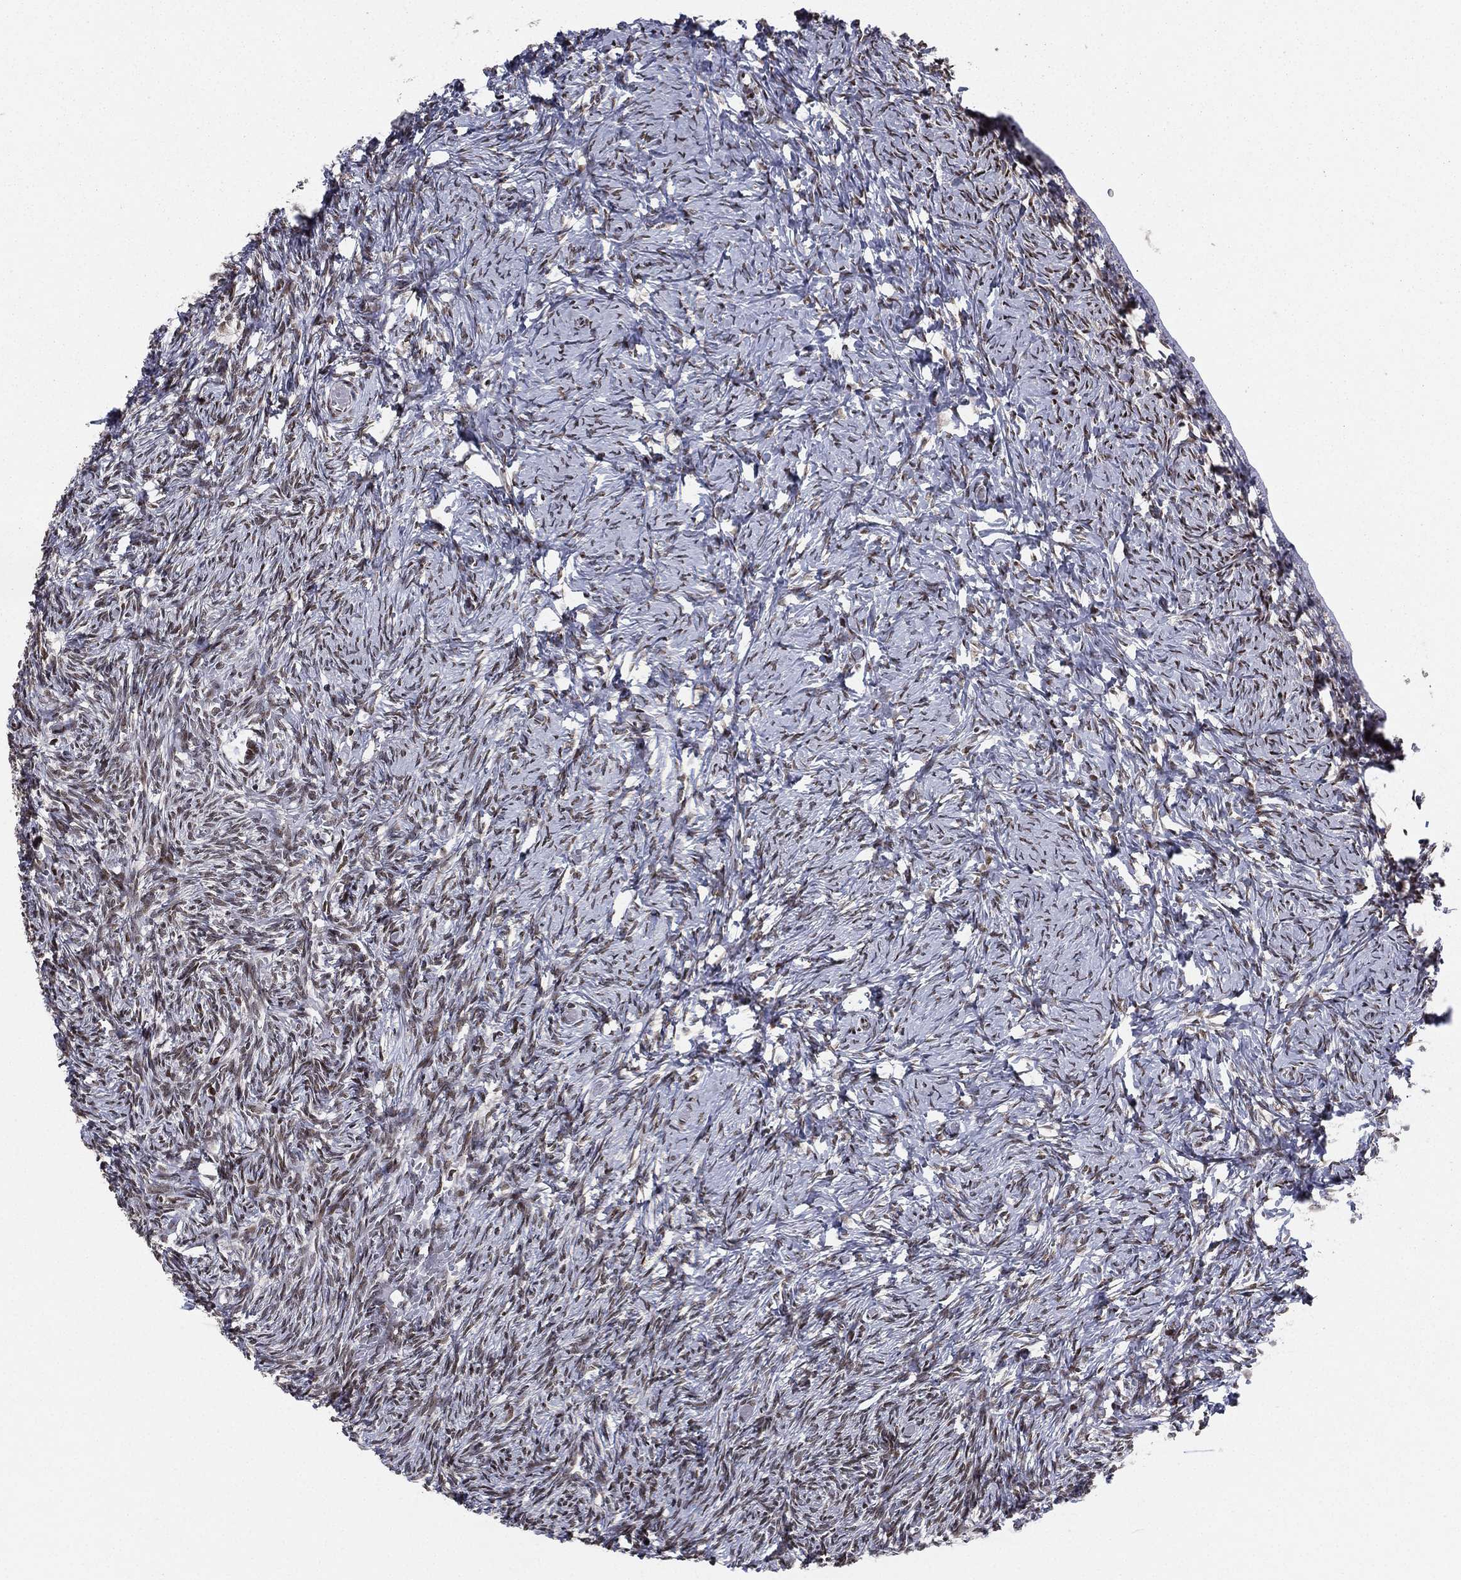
{"staining": {"intensity": "strong", "quantity": "25%-75%", "location": "nuclear"}, "tissue": "ovary", "cell_type": "Follicle cells", "image_type": "normal", "snomed": [{"axis": "morphology", "description": "Normal tissue, NOS"}, {"axis": "topography", "description": "Ovary"}], "caption": "Strong nuclear staining is seen in about 25%-75% of follicle cells in benign ovary.", "gene": "RTF1", "patient": {"sex": "female", "age": 39}}